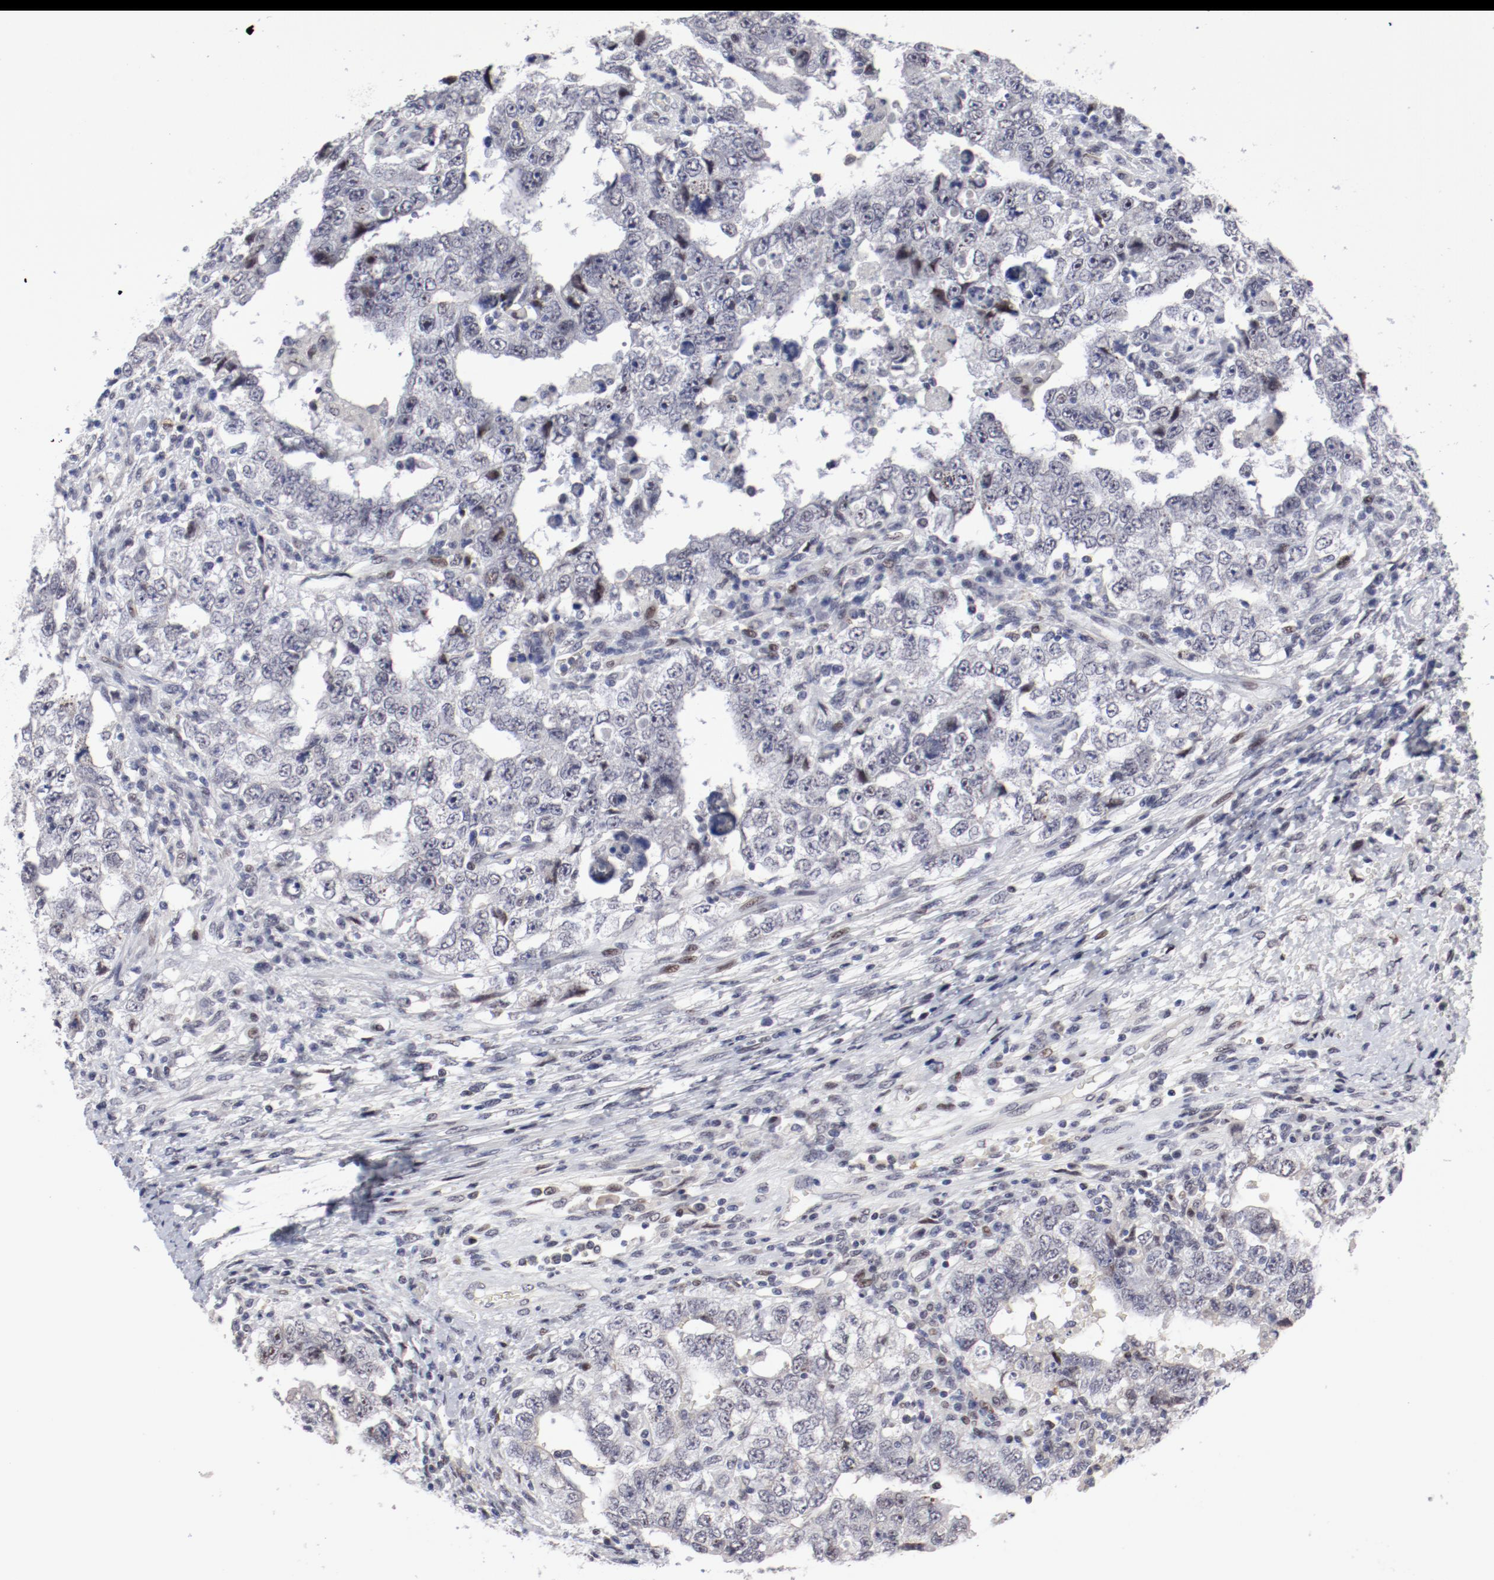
{"staining": {"intensity": "negative", "quantity": "none", "location": "none"}, "tissue": "testis cancer", "cell_type": "Tumor cells", "image_type": "cancer", "snomed": [{"axis": "morphology", "description": "Carcinoma, Embryonal, NOS"}, {"axis": "topography", "description": "Testis"}], "caption": "IHC histopathology image of human testis cancer stained for a protein (brown), which shows no staining in tumor cells.", "gene": "FSCB", "patient": {"sex": "male", "age": 26}}